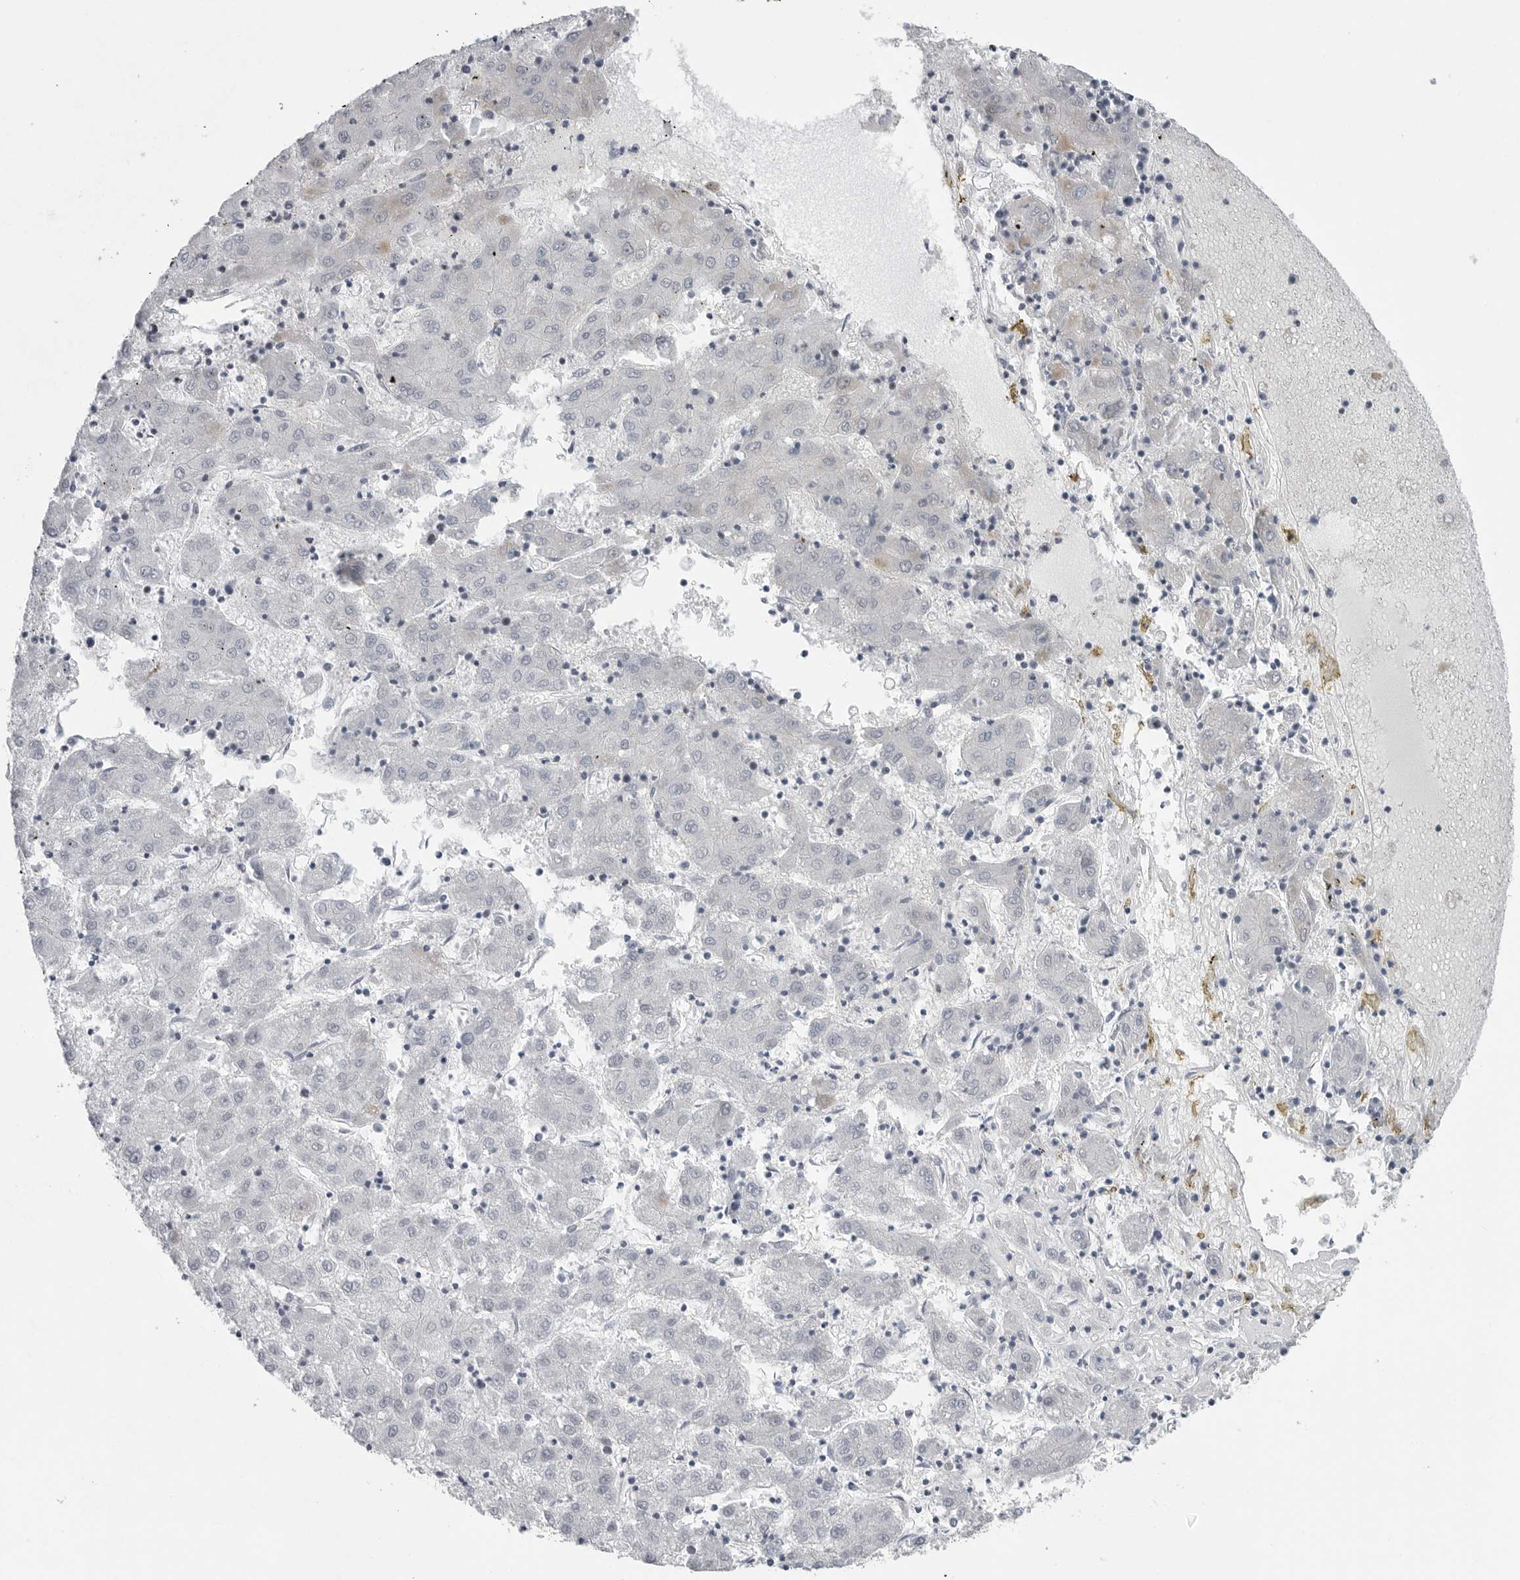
{"staining": {"intensity": "negative", "quantity": "none", "location": "none"}, "tissue": "liver cancer", "cell_type": "Tumor cells", "image_type": "cancer", "snomed": [{"axis": "morphology", "description": "Carcinoma, Hepatocellular, NOS"}, {"axis": "topography", "description": "Liver"}], "caption": "Human hepatocellular carcinoma (liver) stained for a protein using immunohistochemistry reveals no expression in tumor cells.", "gene": "FAM135B", "patient": {"sex": "male", "age": 72}}